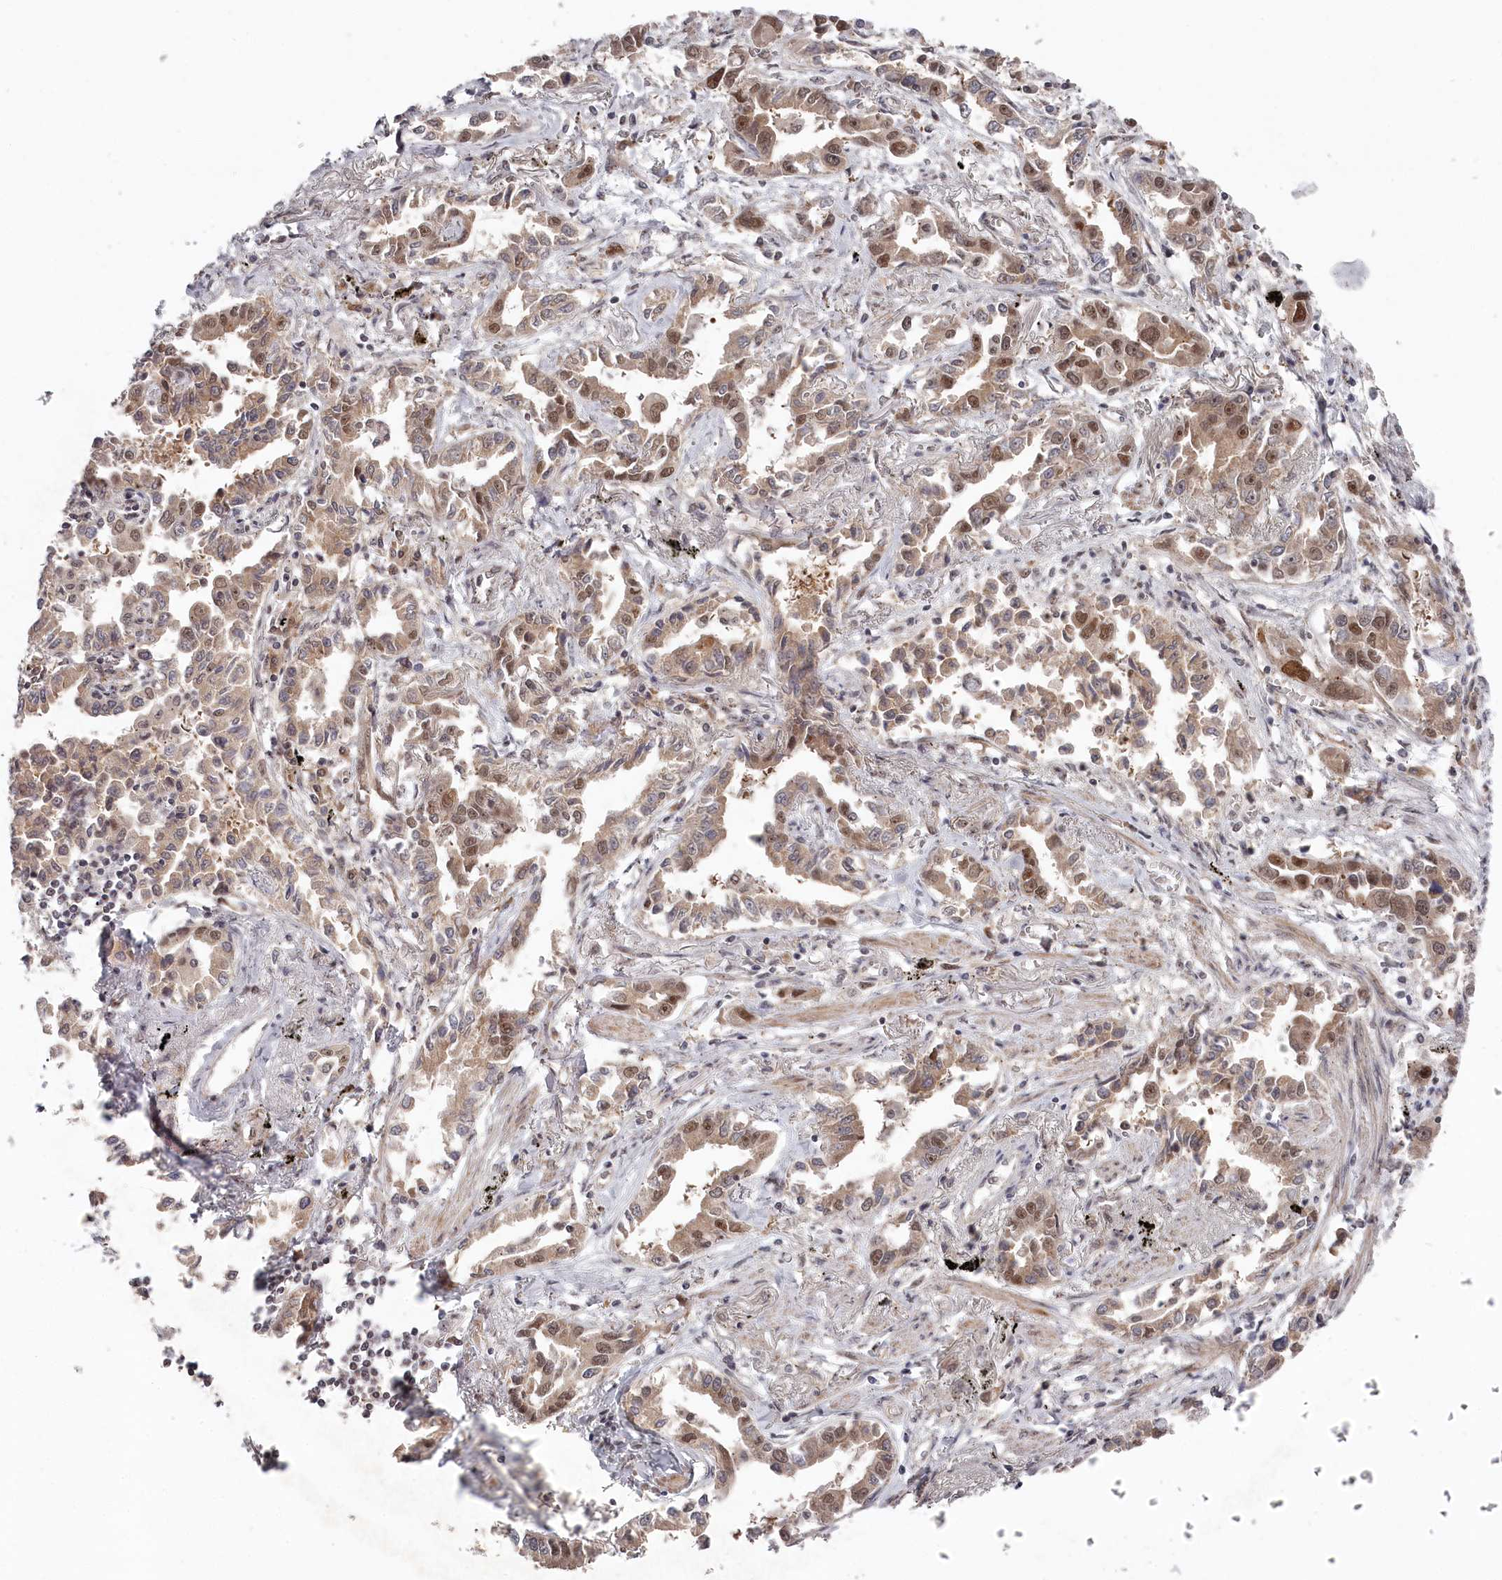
{"staining": {"intensity": "moderate", "quantity": "25%-75%", "location": "cytoplasmic/membranous,nuclear"}, "tissue": "lung cancer", "cell_type": "Tumor cells", "image_type": "cancer", "snomed": [{"axis": "morphology", "description": "Adenocarcinoma, NOS"}, {"axis": "topography", "description": "Lung"}], "caption": "Immunohistochemistry histopathology image of human adenocarcinoma (lung) stained for a protein (brown), which demonstrates medium levels of moderate cytoplasmic/membranous and nuclear staining in approximately 25%-75% of tumor cells.", "gene": "EXOSC1", "patient": {"sex": "male", "age": 67}}